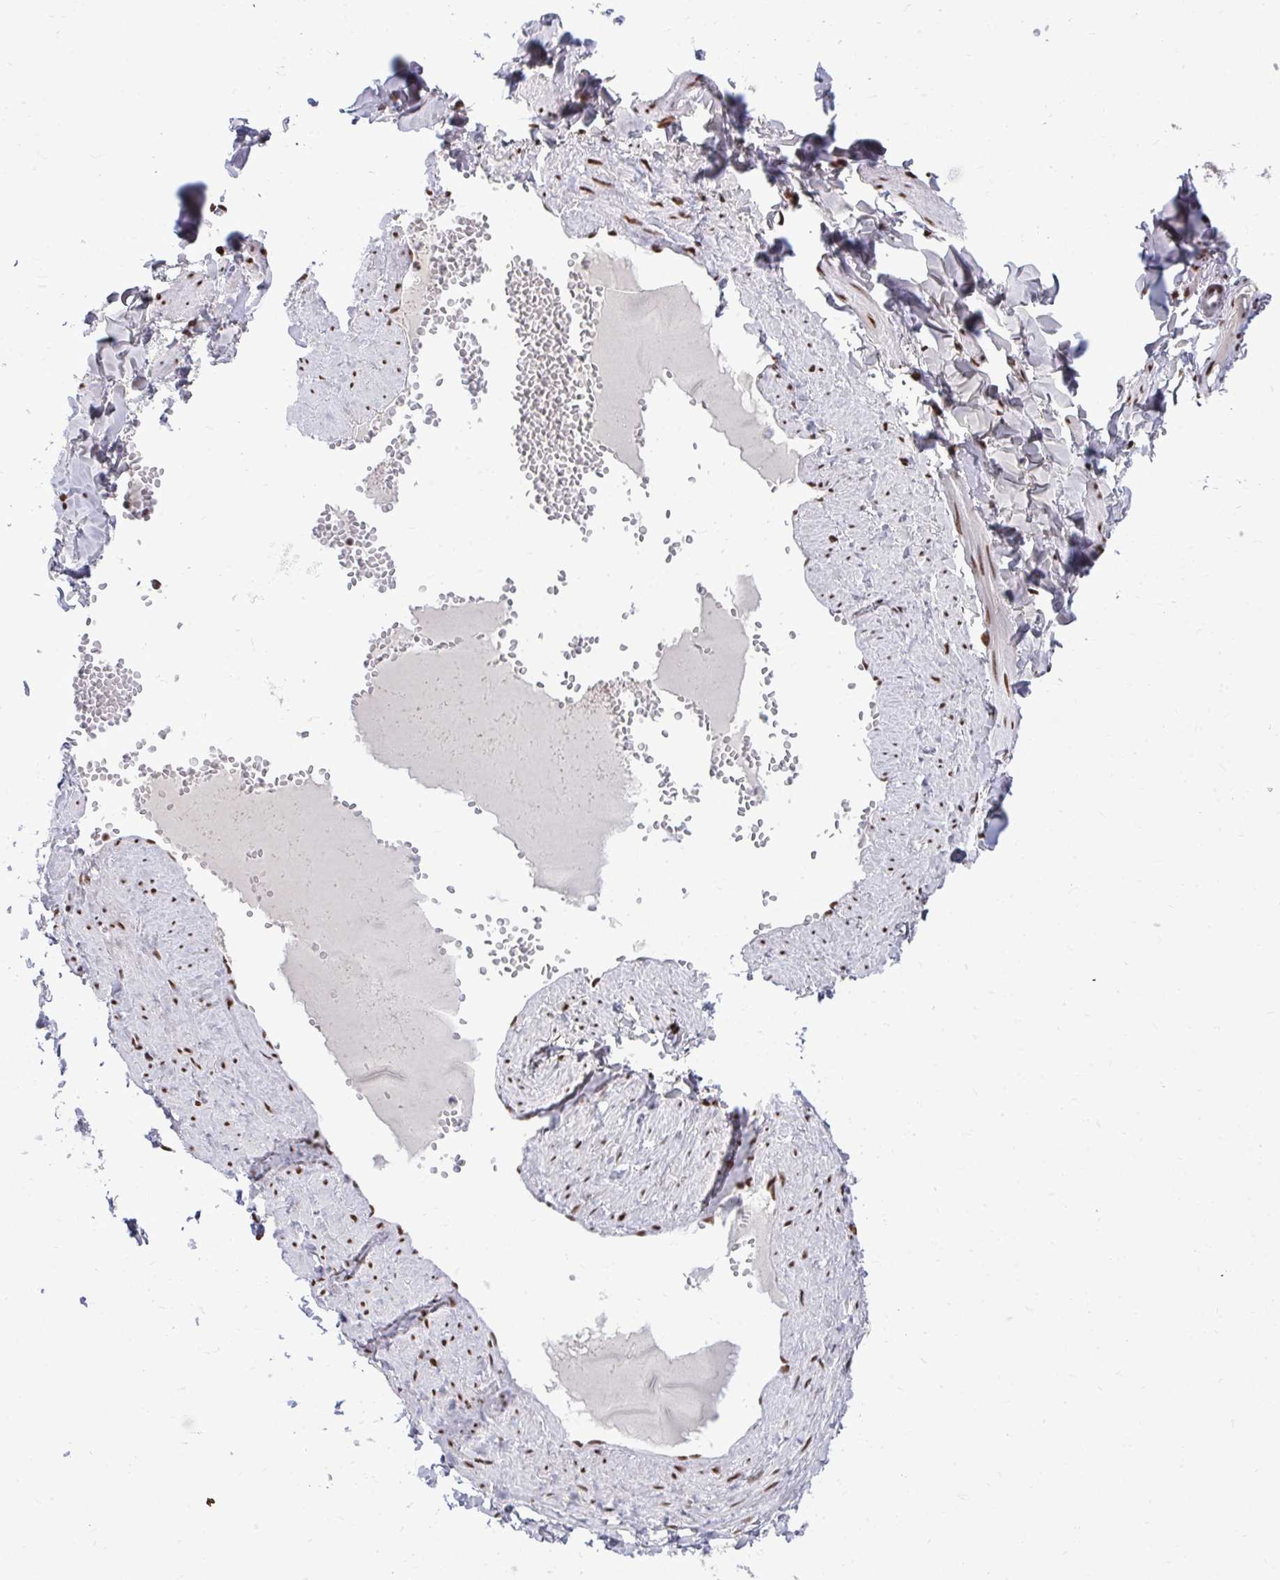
{"staining": {"intensity": "moderate", "quantity": ">75%", "location": "nuclear"}, "tissue": "soft tissue", "cell_type": "Fibroblasts", "image_type": "normal", "snomed": [{"axis": "morphology", "description": "Normal tissue, NOS"}, {"axis": "topography", "description": "Vulva"}, {"axis": "topography", "description": "Peripheral nerve tissue"}], "caption": "Immunohistochemical staining of normal human soft tissue exhibits medium levels of moderate nuclear staining in approximately >75% of fibroblasts.", "gene": "CDYL", "patient": {"sex": "female", "age": 66}}